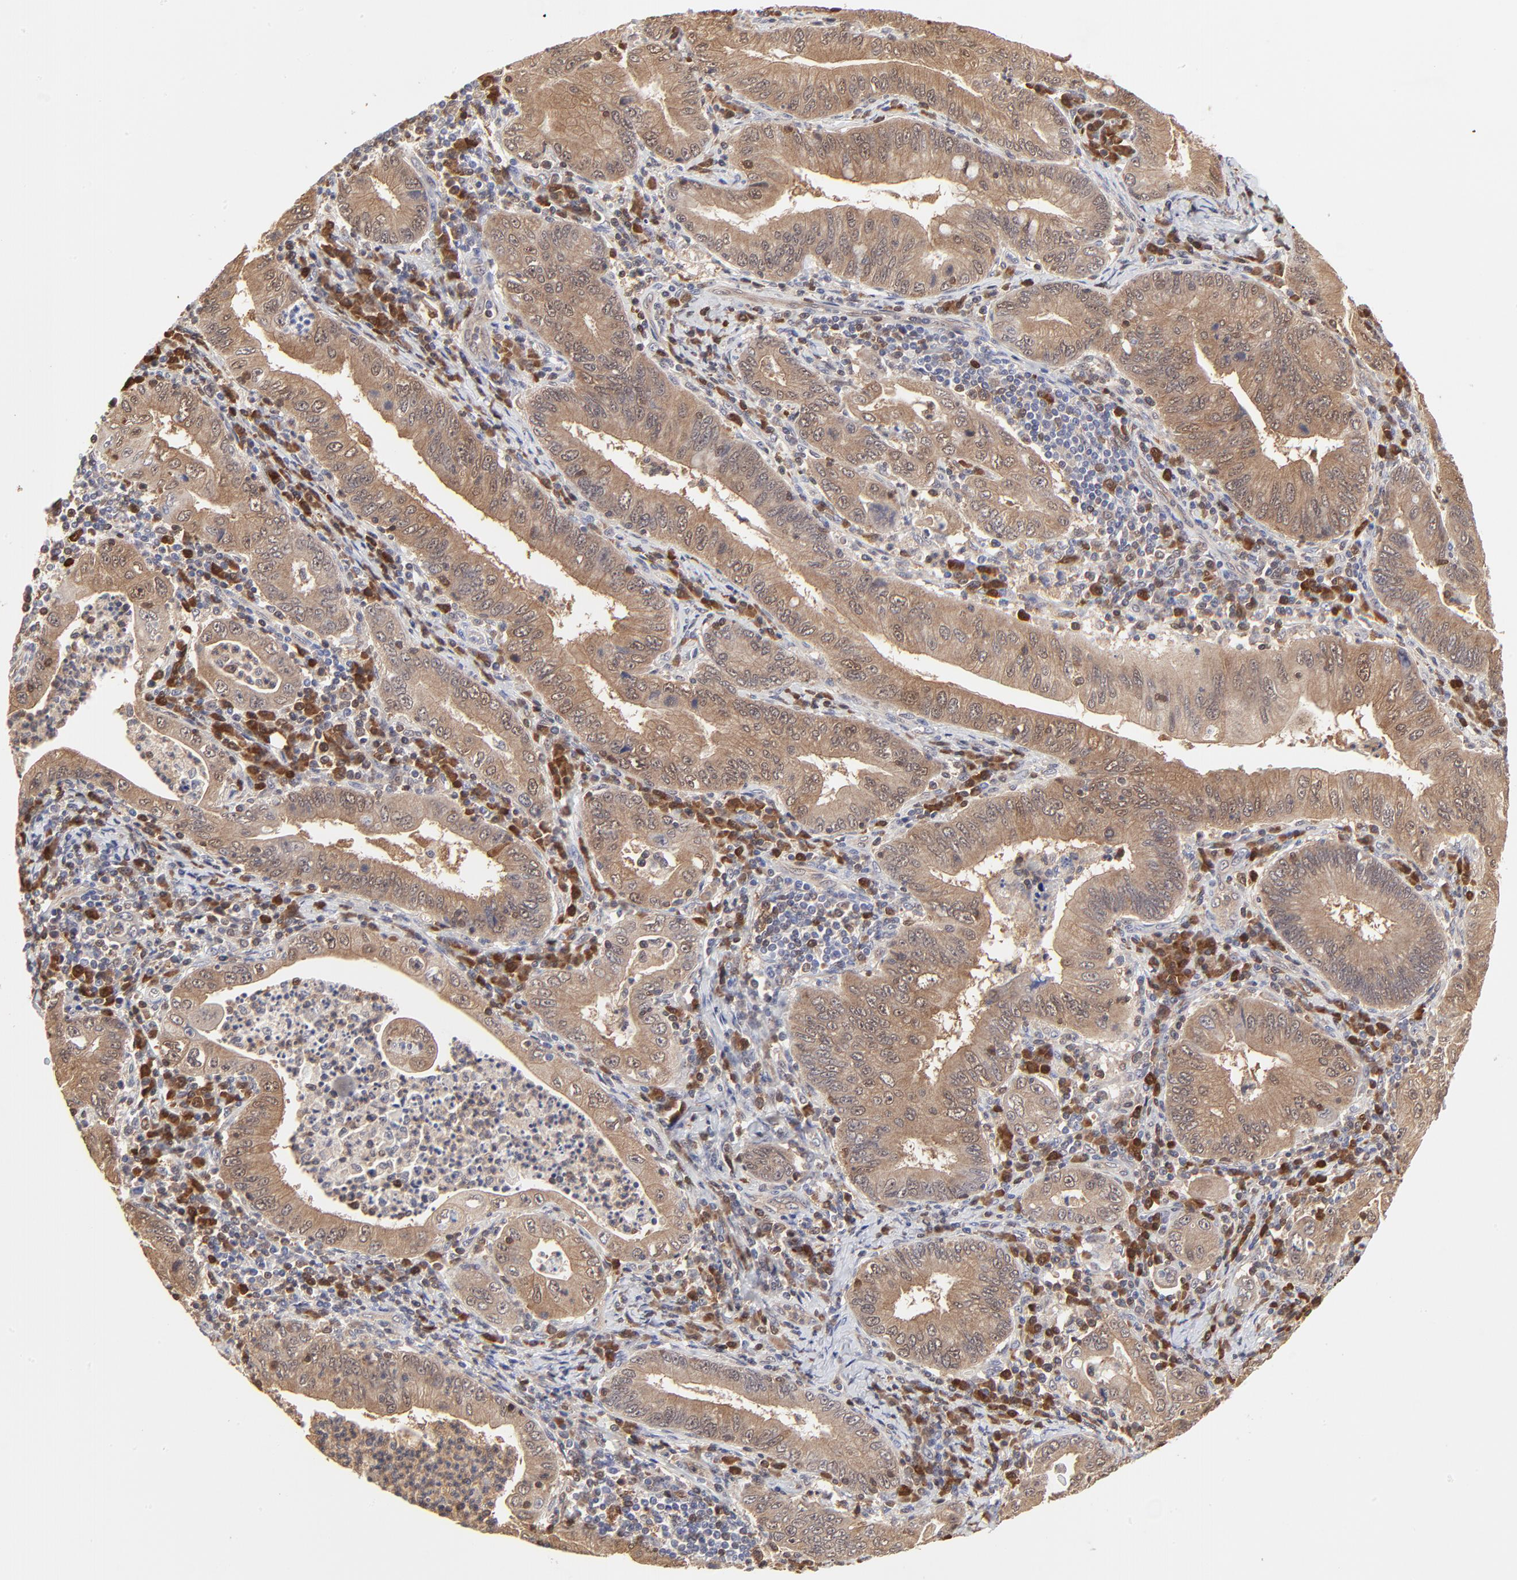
{"staining": {"intensity": "moderate", "quantity": ">75%", "location": "cytoplasmic/membranous"}, "tissue": "stomach cancer", "cell_type": "Tumor cells", "image_type": "cancer", "snomed": [{"axis": "morphology", "description": "Normal tissue, NOS"}, {"axis": "morphology", "description": "Adenocarcinoma, NOS"}, {"axis": "topography", "description": "Esophagus"}, {"axis": "topography", "description": "Stomach, upper"}, {"axis": "topography", "description": "Peripheral nerve tissue"}], "caption": "Brown immunohistochemical staining in stomach adenocarcinoma reveals moderate cytoplasmic/membranous expression in approximately >75% of tumor cells. (DAB IHC with brightfield microscopy, high magnification).", "gene": "CASP3", "patient": {"sex": "male", "age": 62}}